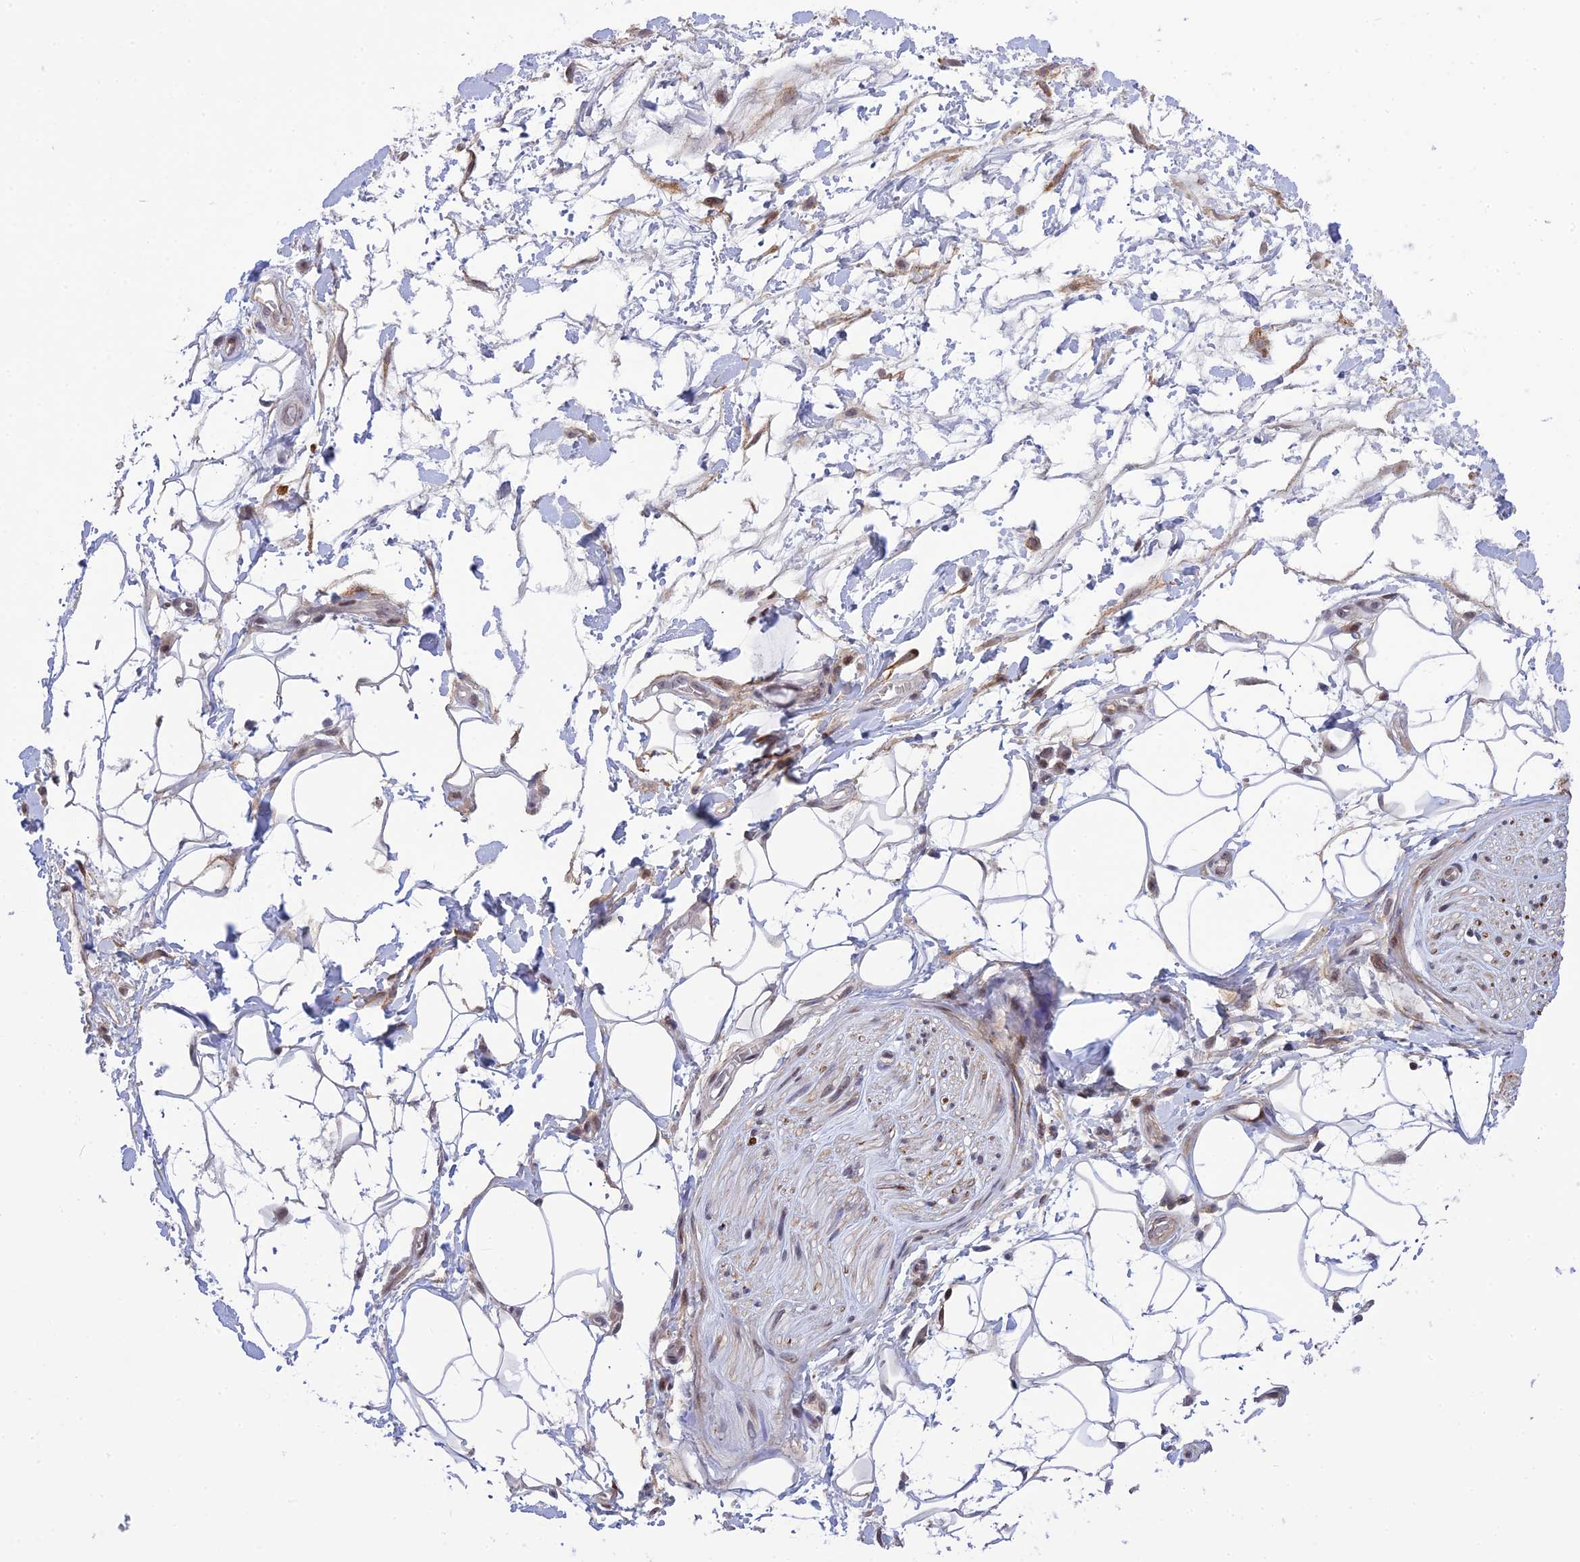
{"staining": {"intensity": "negative", "quantity": "none", "location": "none"}, "tissue": "adipose tissue", "cell_type": "Adipocytes", "image_type": "normal", "snomed": [{"axis": "morphology", "description": "Normal tissue, NOS"}, {"axis": "morphology", "description": "Adenocarcinoma, NOS"}, {"axis": "topography", "description": "Rectum"}, {"axis": "topography", "description": "Vagina"}, {"axis": "topography", "description": "Peripheral nerve tissue"}], "caption": "A micrograph of adipose tissue stained for a protein displays no brown staining in adipocytes.", "gene": "TCEA1", "patient": {"sex": "female", "age": 71}}